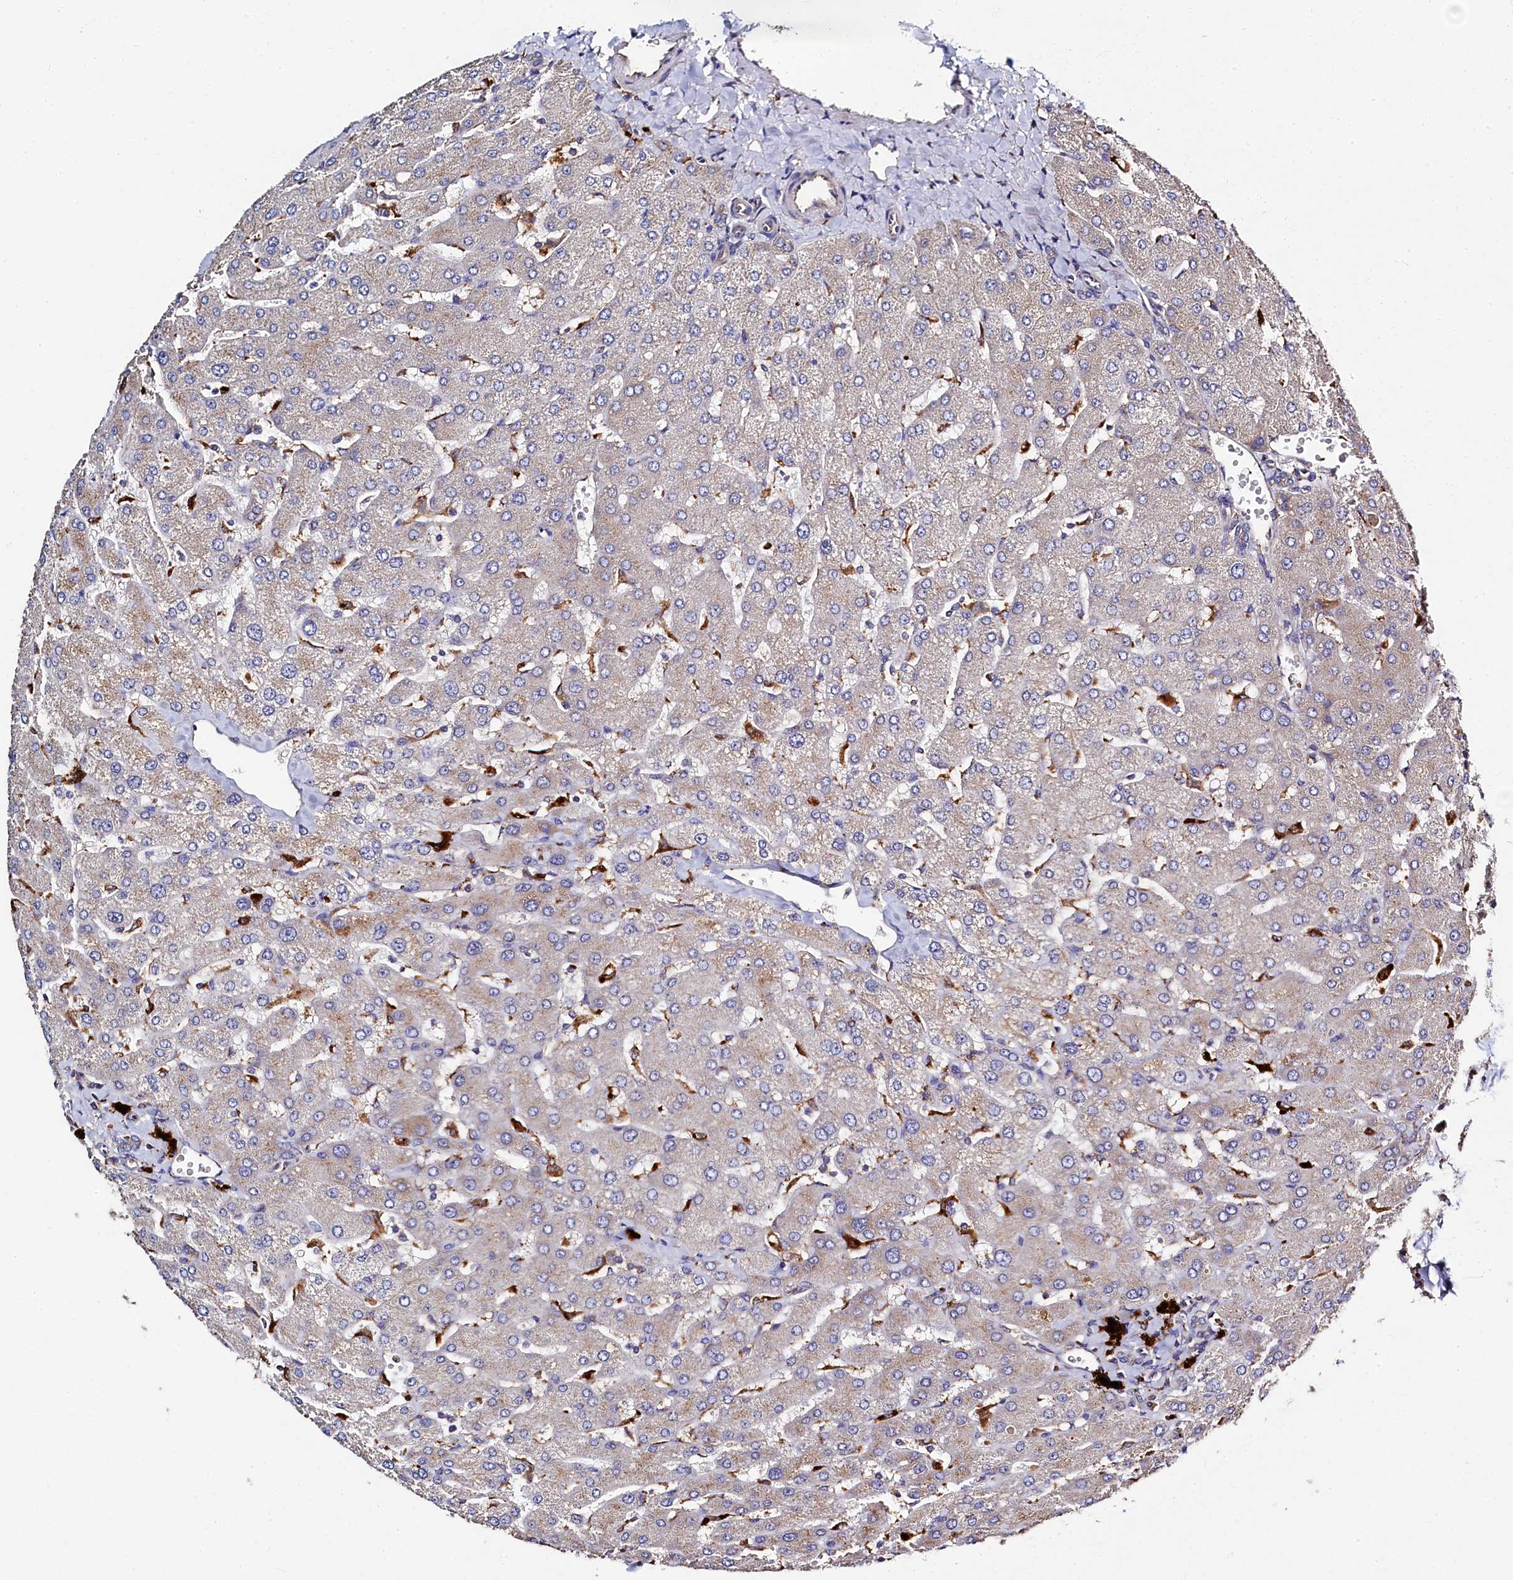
{"staining": {"intensity": "weak", "quantity": "25%-75%", "location": "cytoplasmic/membranous"}, "tissue": "liver", "cell_type": "Cholangiocytes", "image_type": "normal", "snomed": [{"axis": "morphology", "description": "Normal tissue, NOS"}, {"axis": "topography", "description": "Liver"}], "caption": "An image of human liver stained for a protein reveals weak cytoplasmic/membranous brown staining in cholangiocytes. (DAB IHC with brightfield microscopy, high magnification).", "gene": "TK2", "patient": {"sex": "male", "age": 55}}